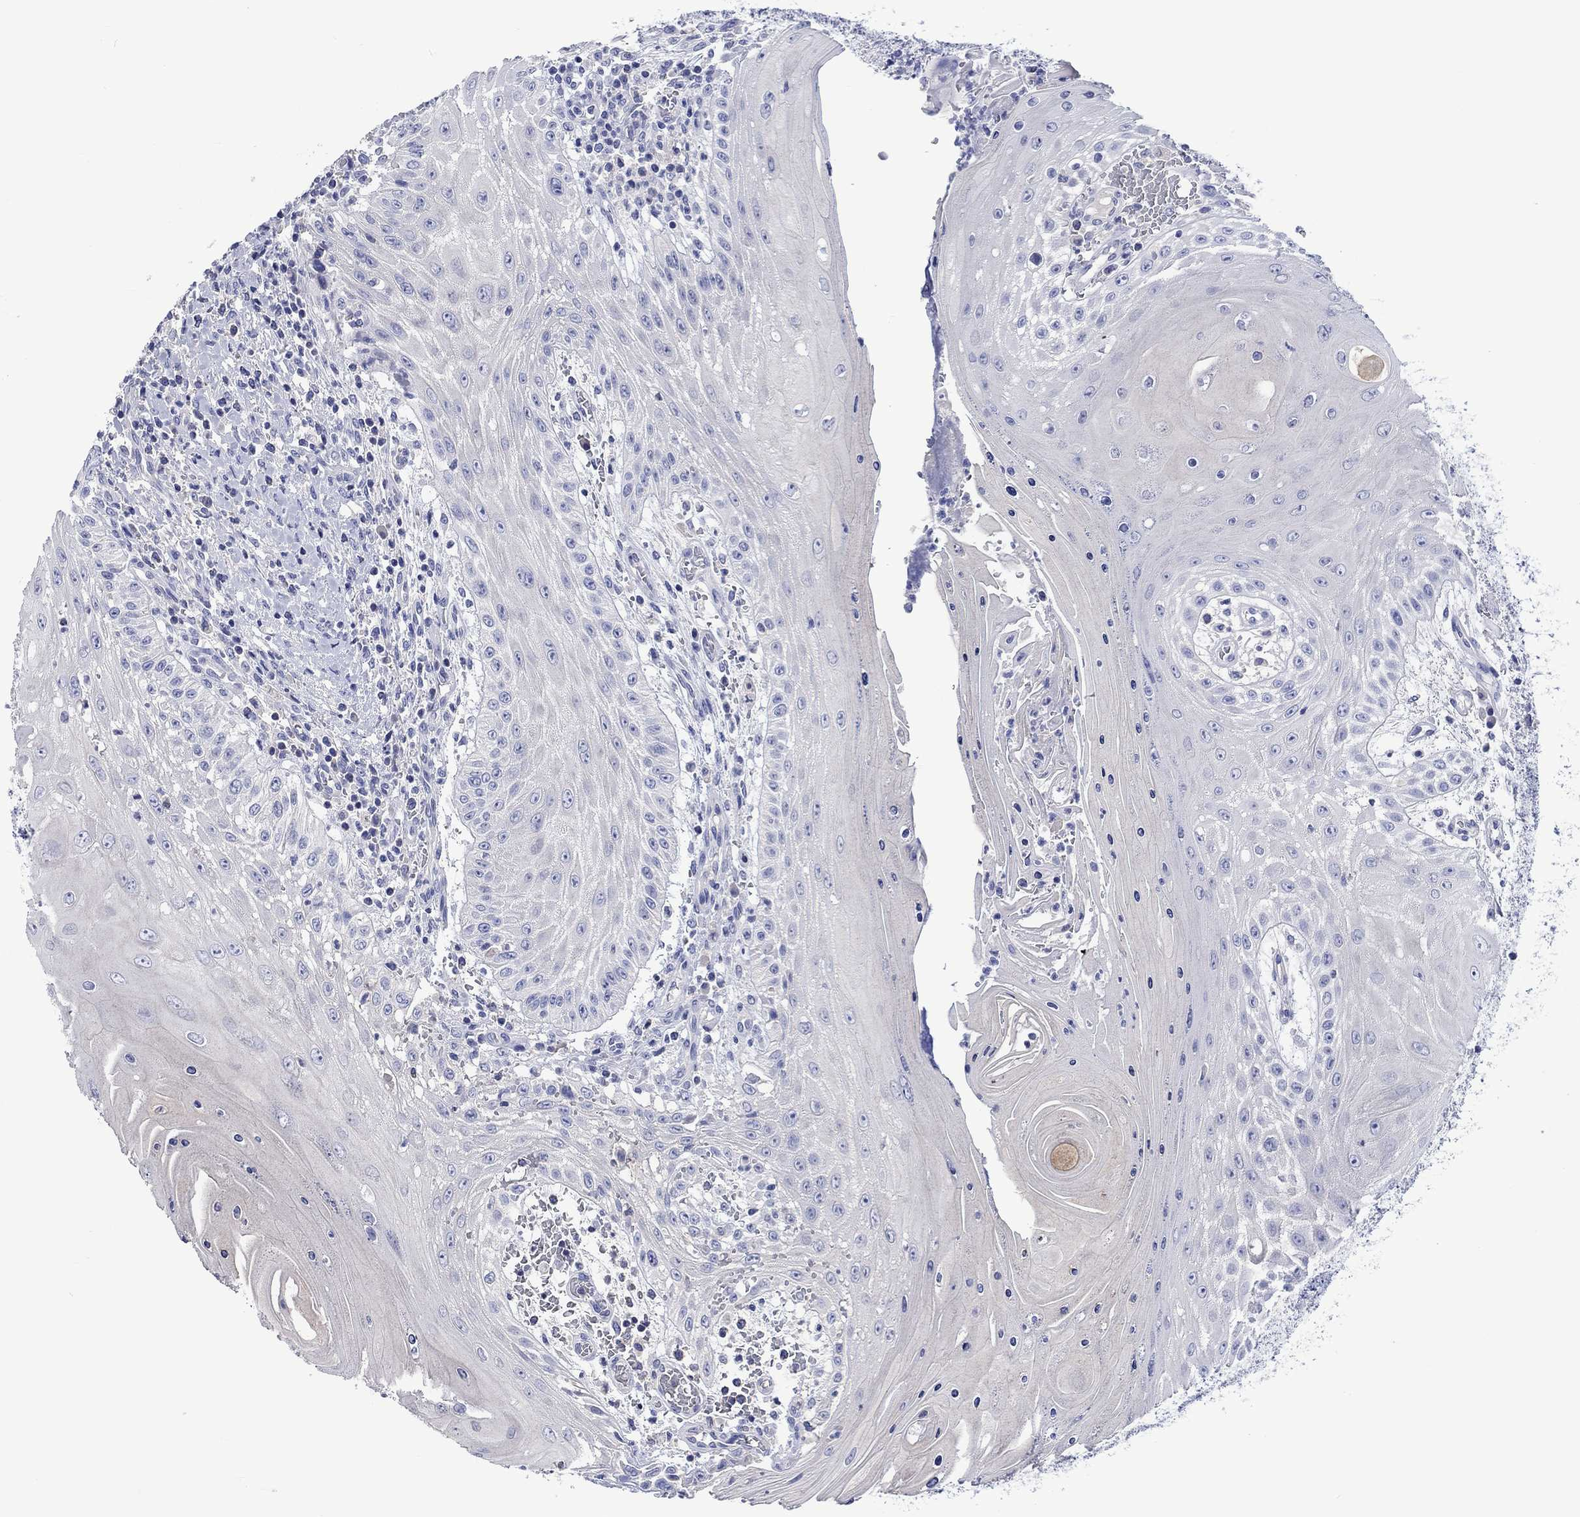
{"staining": {"intensity": "negative", "quantity": "none", "location": "none"}, "tissue": "head and neck cancer", "cell_type": "Tumor cells", "image_type": "cancer", "snomed": [{"axis": "morphology", "description": "Squamous cell carcinoma, NOS"}, {"axis": "topography", "description": "Oral tissue"}, {"axis": "topography", "description": "Head-Neck"}], "caption": "A micrograph of human head and neck cancer (squamous cell carcinoma) is negative for staining in tumor cells.", "gene": "TOMM20L", "patient": {"sex": "male", "age": 58}}